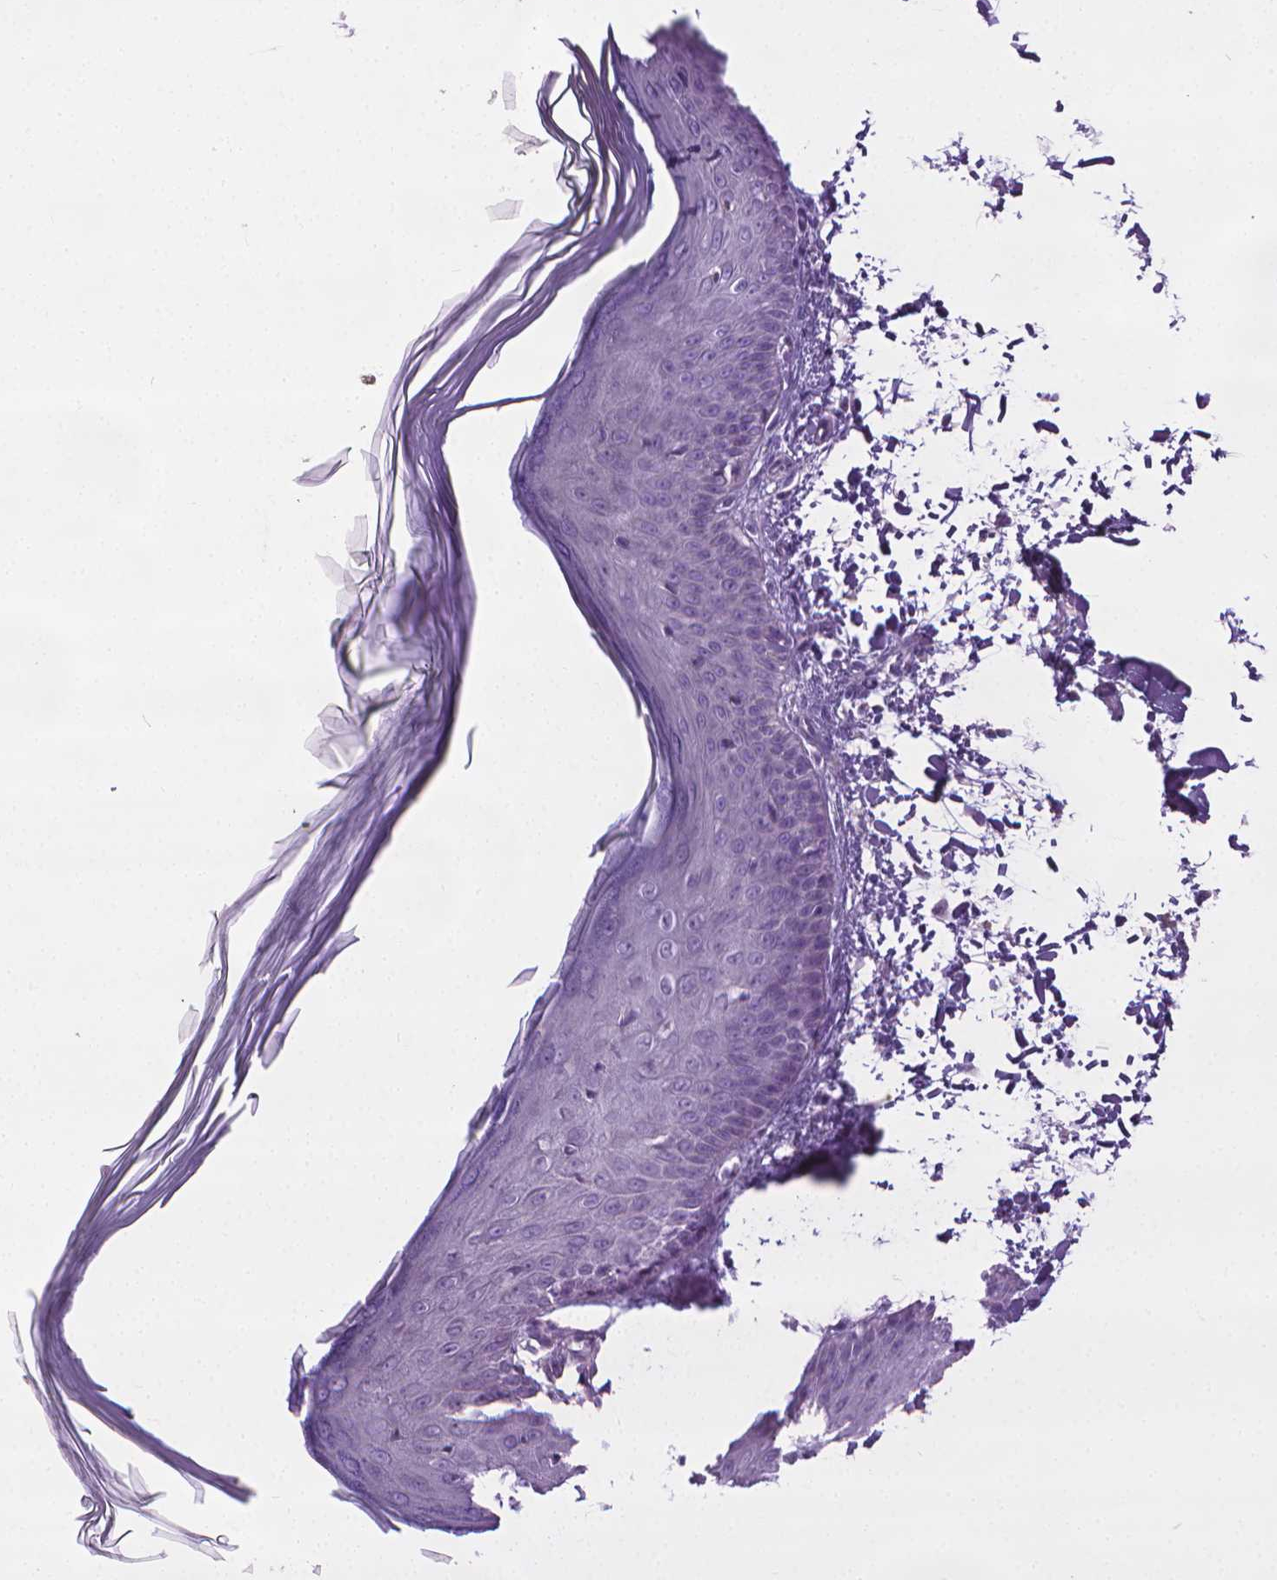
{"staining": {"intensity": "negative", "quantity": "none", "location": "none"}, "tissue": "skin", "cell_type": "Fibroblasts", "image_type": "normal", "snomed": [{"axis": "morphology", "description": "Normal tissue, NOS"}, {"axis": "topography", "description": "Skin"}], "caption": "Protein analysis of benign skin reveals no significant positivity in fibroblasts. (DAB IHC, high magnification).", "gene": "DNAI7", "patient": {"sex": "female", "age": 62}}